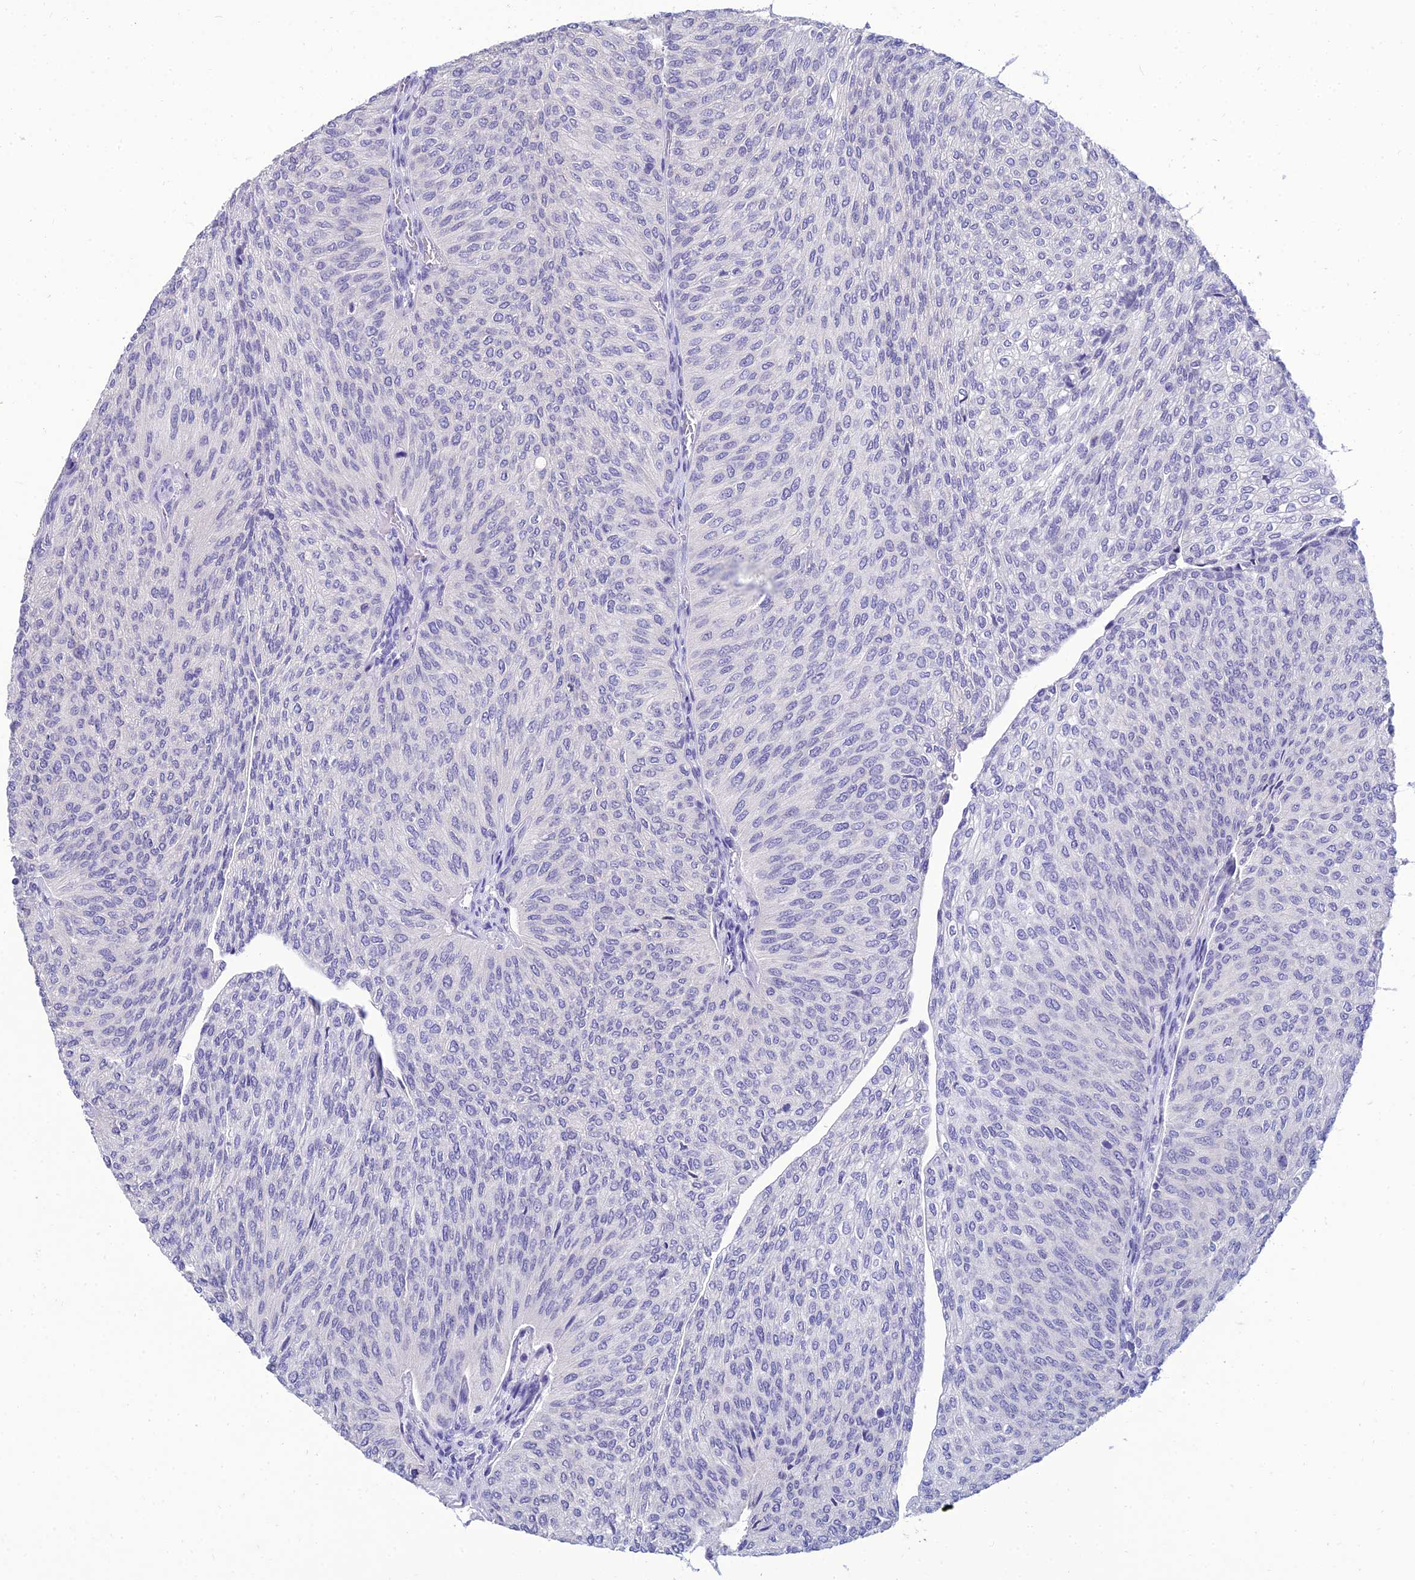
{"staining": {"intensity": "negative", "quantity": "none", "location": "none"}, "tissue": "urothelial cancer", "cell_type": "Tumor cells", "image_type": "cancer", "snomed": [{"axis": "morphology", "description": "Urothelial carcinoma, High grade"}, {"axis": "topography", "description": "Urinary bladder"}], "caption": "DAB immunohistochemical staining of urothelial cancer displays no significant expression in tumor cells.", "gene": "NPY", "patient": {"sex": "female", "age": 79}}